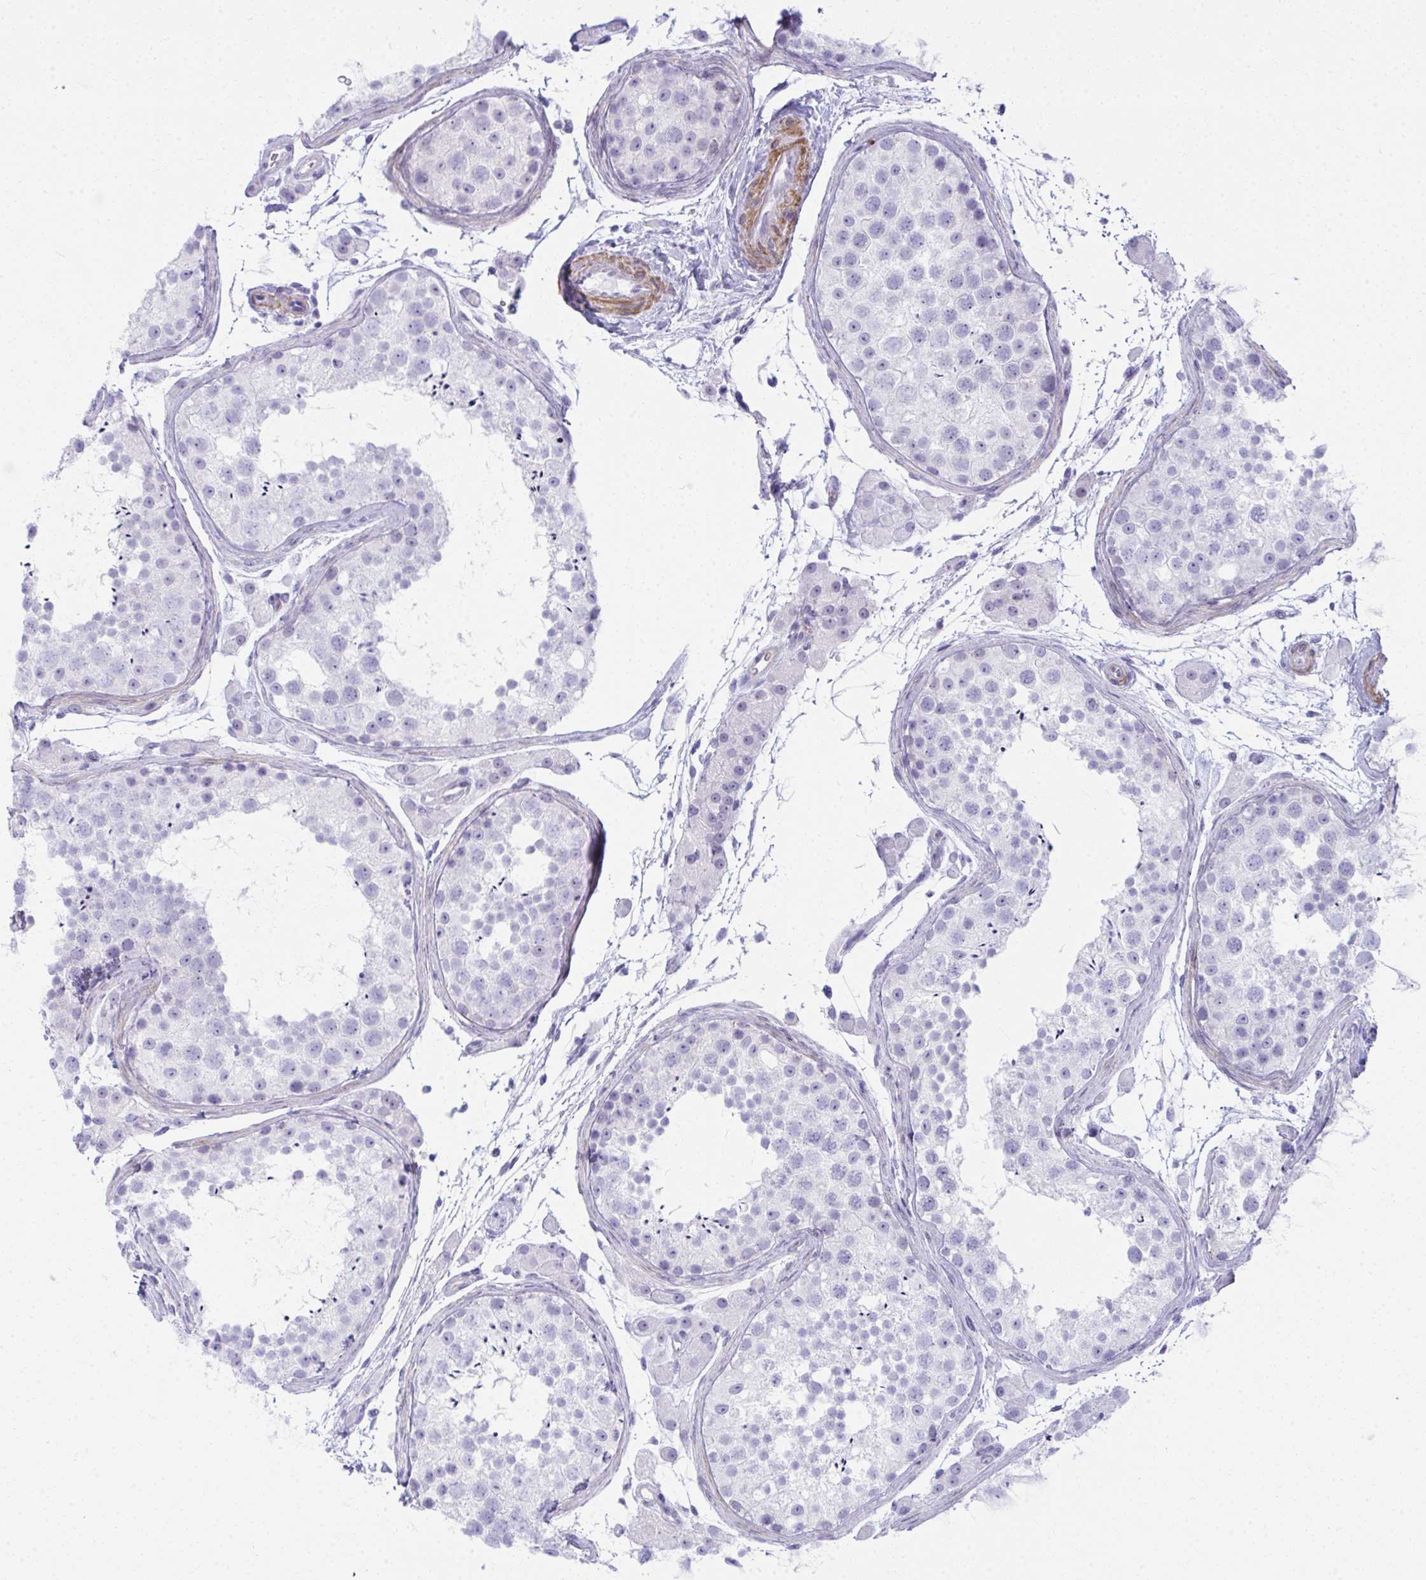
{"staining": {"intensity": "negative", "quantity": "none", "location": "none"}, "tissue": "testis", "cell_type": "Cells in seminiferous ducts", "image_type": "normal", "snomed": [{"axis": "morphology", "description": "Normal tissue, NOS"}, {"axis": "topography", "description": "Testis"}], "caption": "High power microscopy image of an immunohistochemistry (IHC) image of unremarkable testis, revealing no significant staining in cells in seminiferous ducts.", "gene": "PUS7L", "patient": {"sex": "male", "age": 41}}